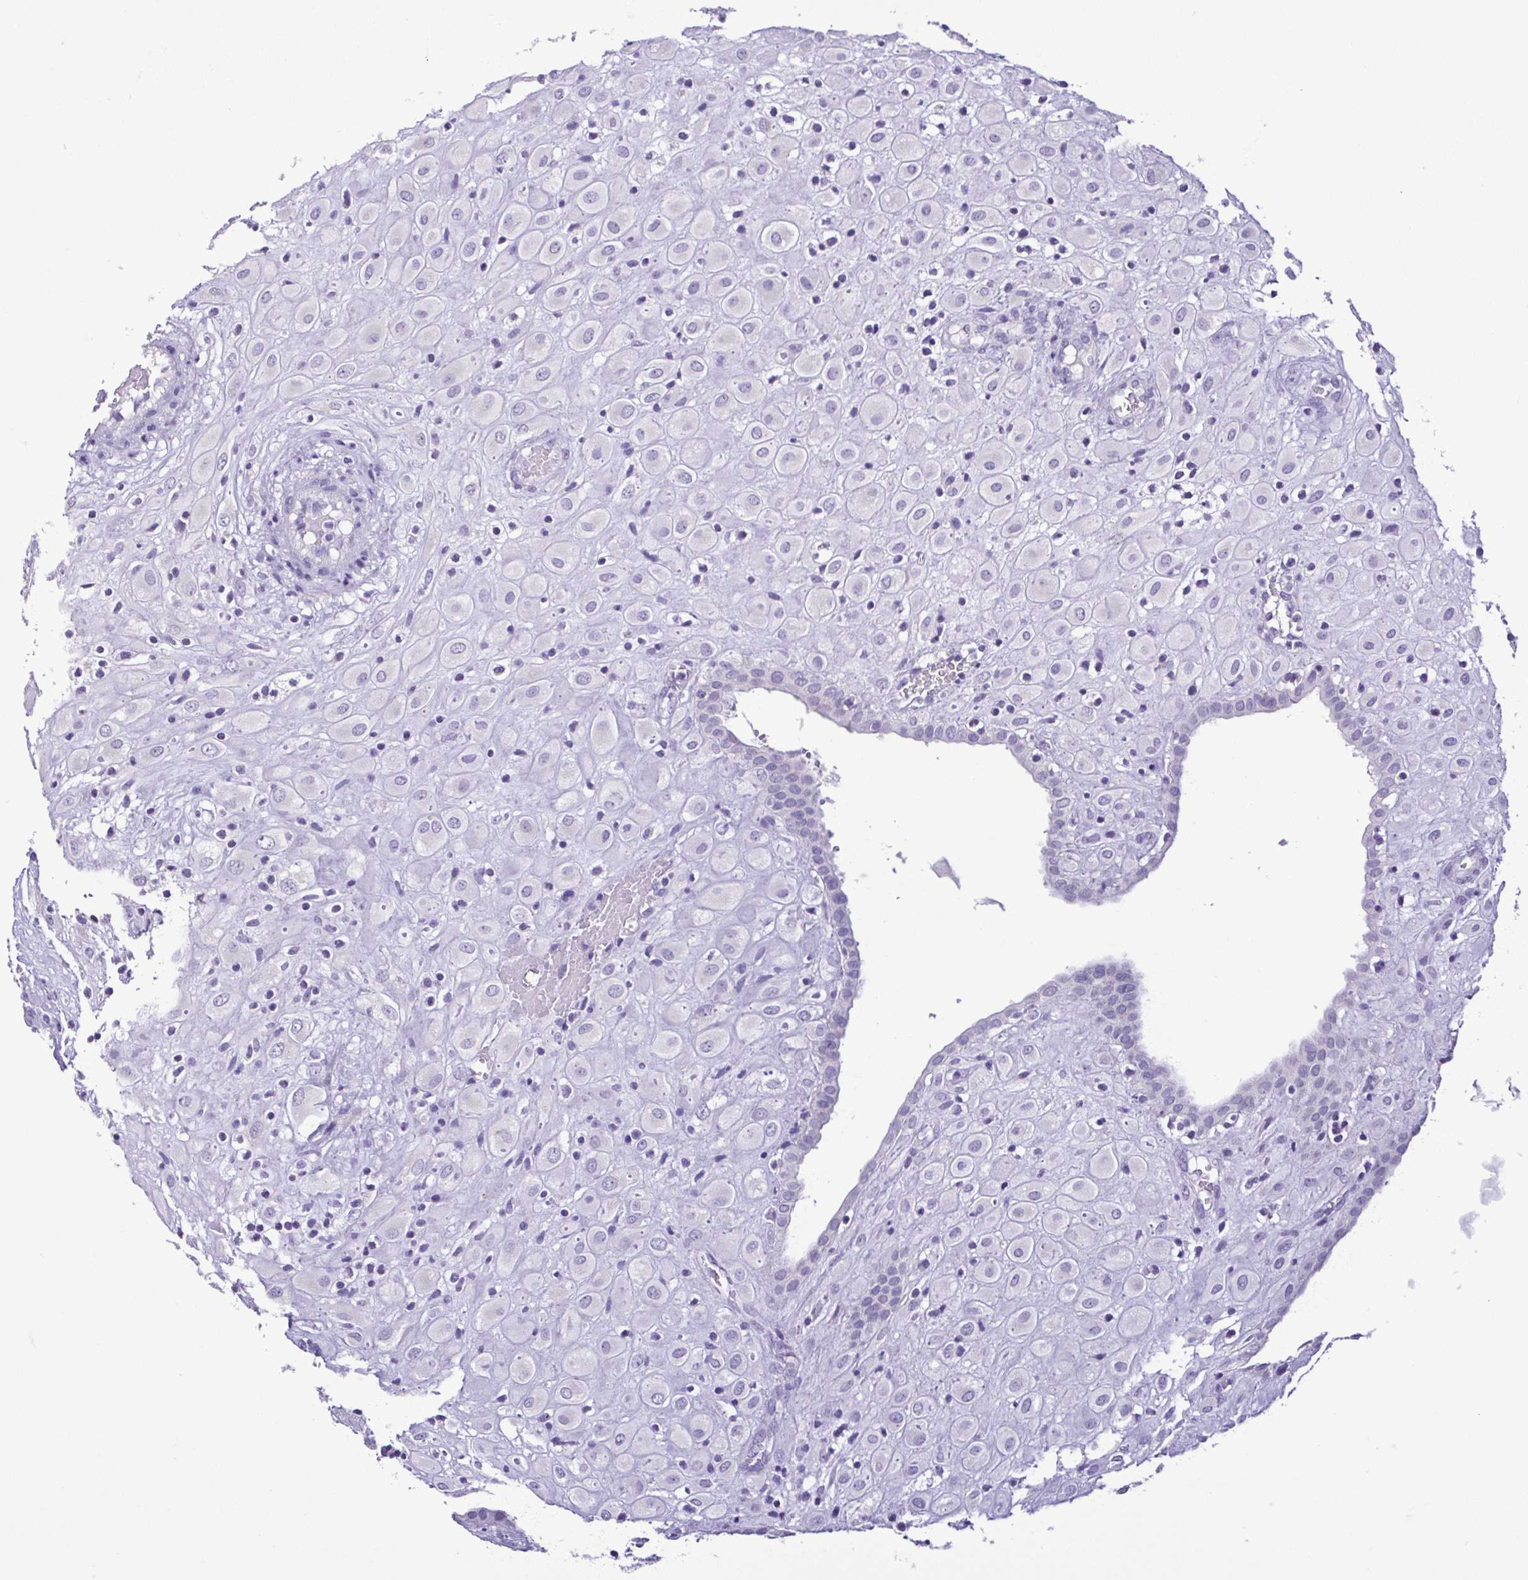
{"staining": {"intensity": "negative", "quantity": "none", "location": "none"}, "tissue": "placenta", "cell_type": "Decidual cells", "image_type": "normal", "snomed": [{"axis": "morphology", "description": "Normal tissue, NOS"}, {"axis": "topography", "description": "Placenta"}], "caption": "The immunohistochemistry (IHC) image has no significant staining in decidual cells of placenta.", "gene": "CBY2", "patient": {"sex": "female", "age": 24}}